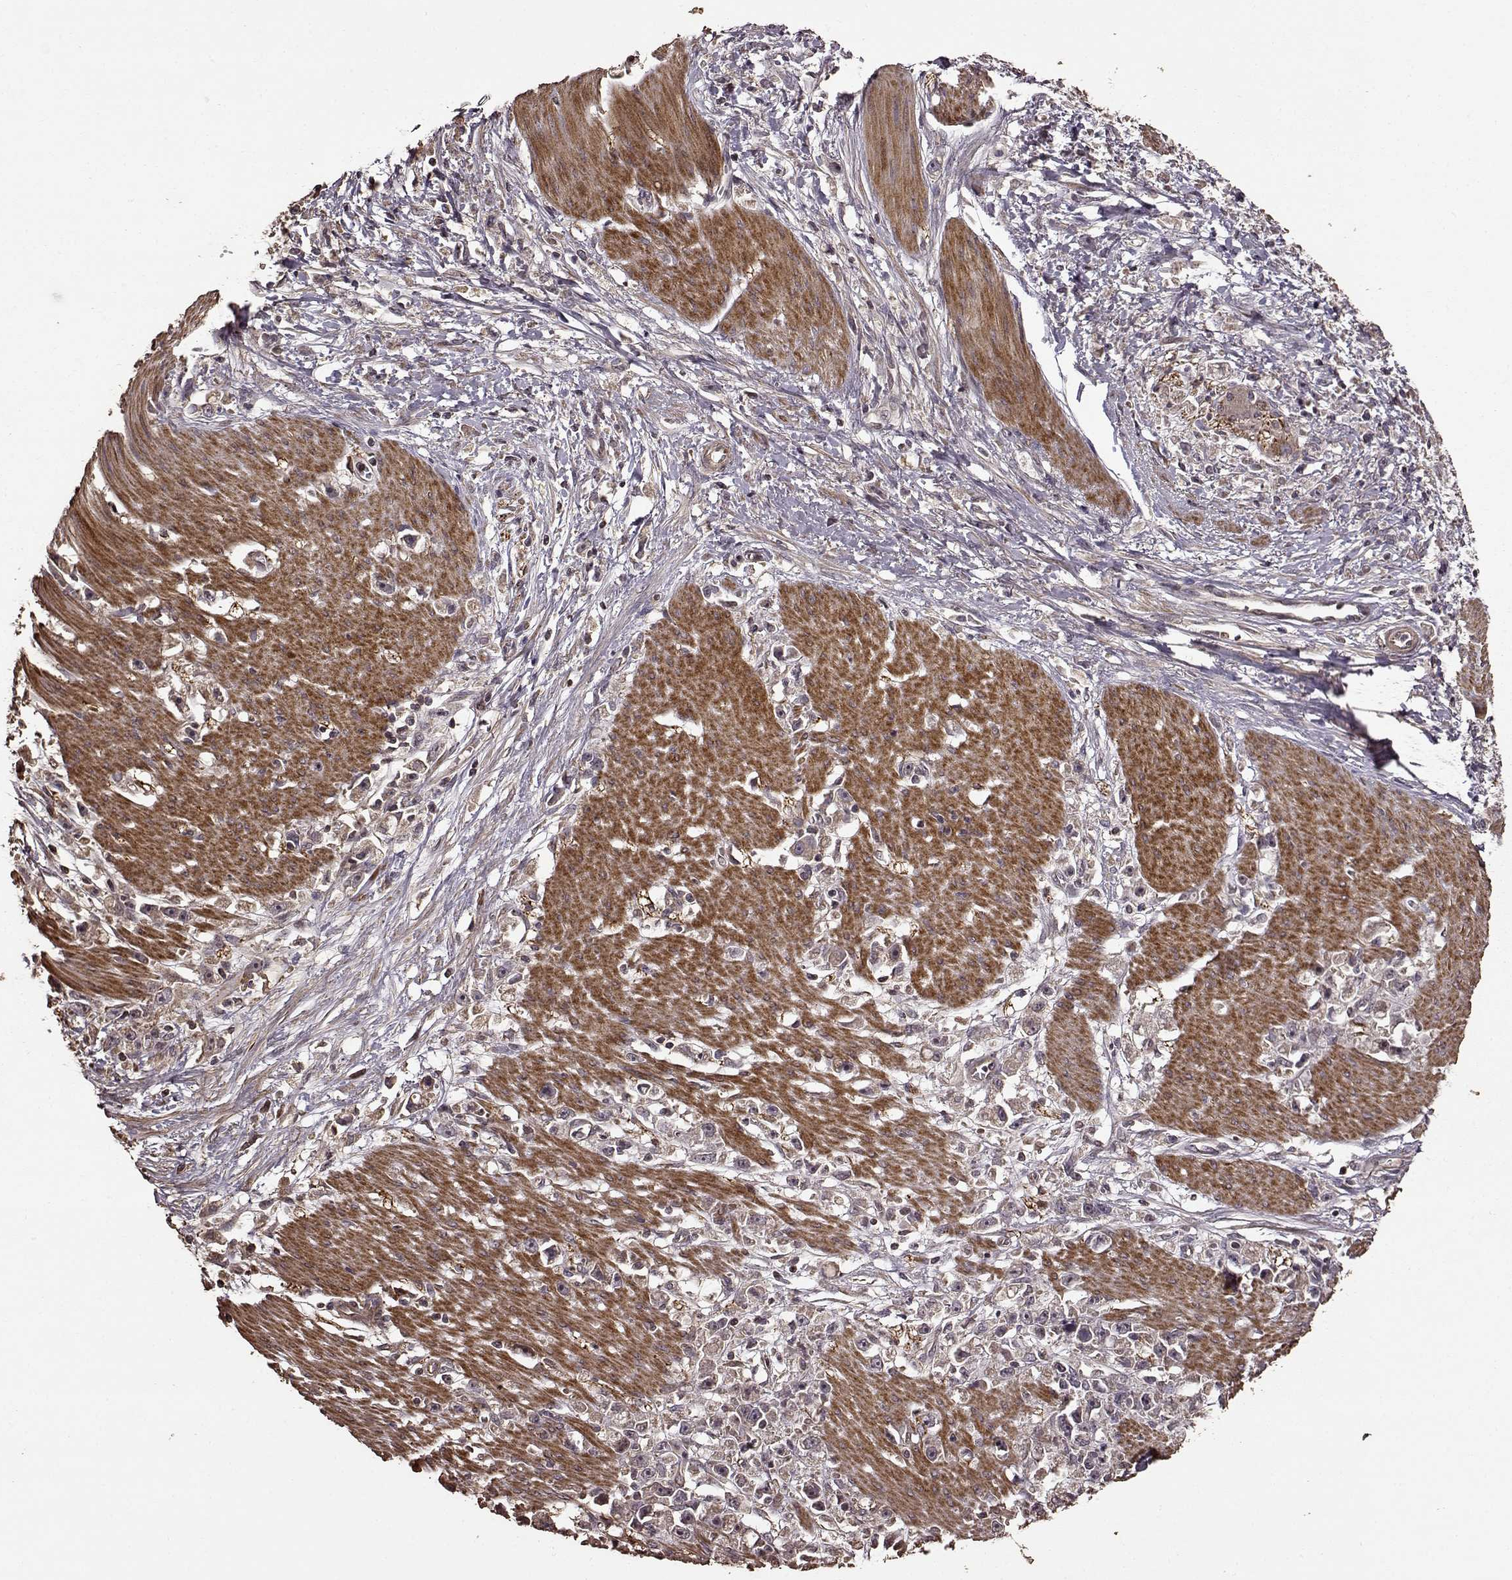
{"staining": {"intensity": "negative", "quantity": "none", "location": "none"}, "tissue": "stomach cancer", "cell_type": "Tumor cells", "image_type": "cancer", "snomed": [{"axis": "morphology", "description": "Adenocarcinoma, NOS"}, {"axis": "topography", "description": "Stomach"}], "caption": "The histopathology image shows no significant staining in tumor cells of stomach cancer (adenocarcinoma).", "gene": "FBXW11", "patient": {"sex": "female", "age": 59}}